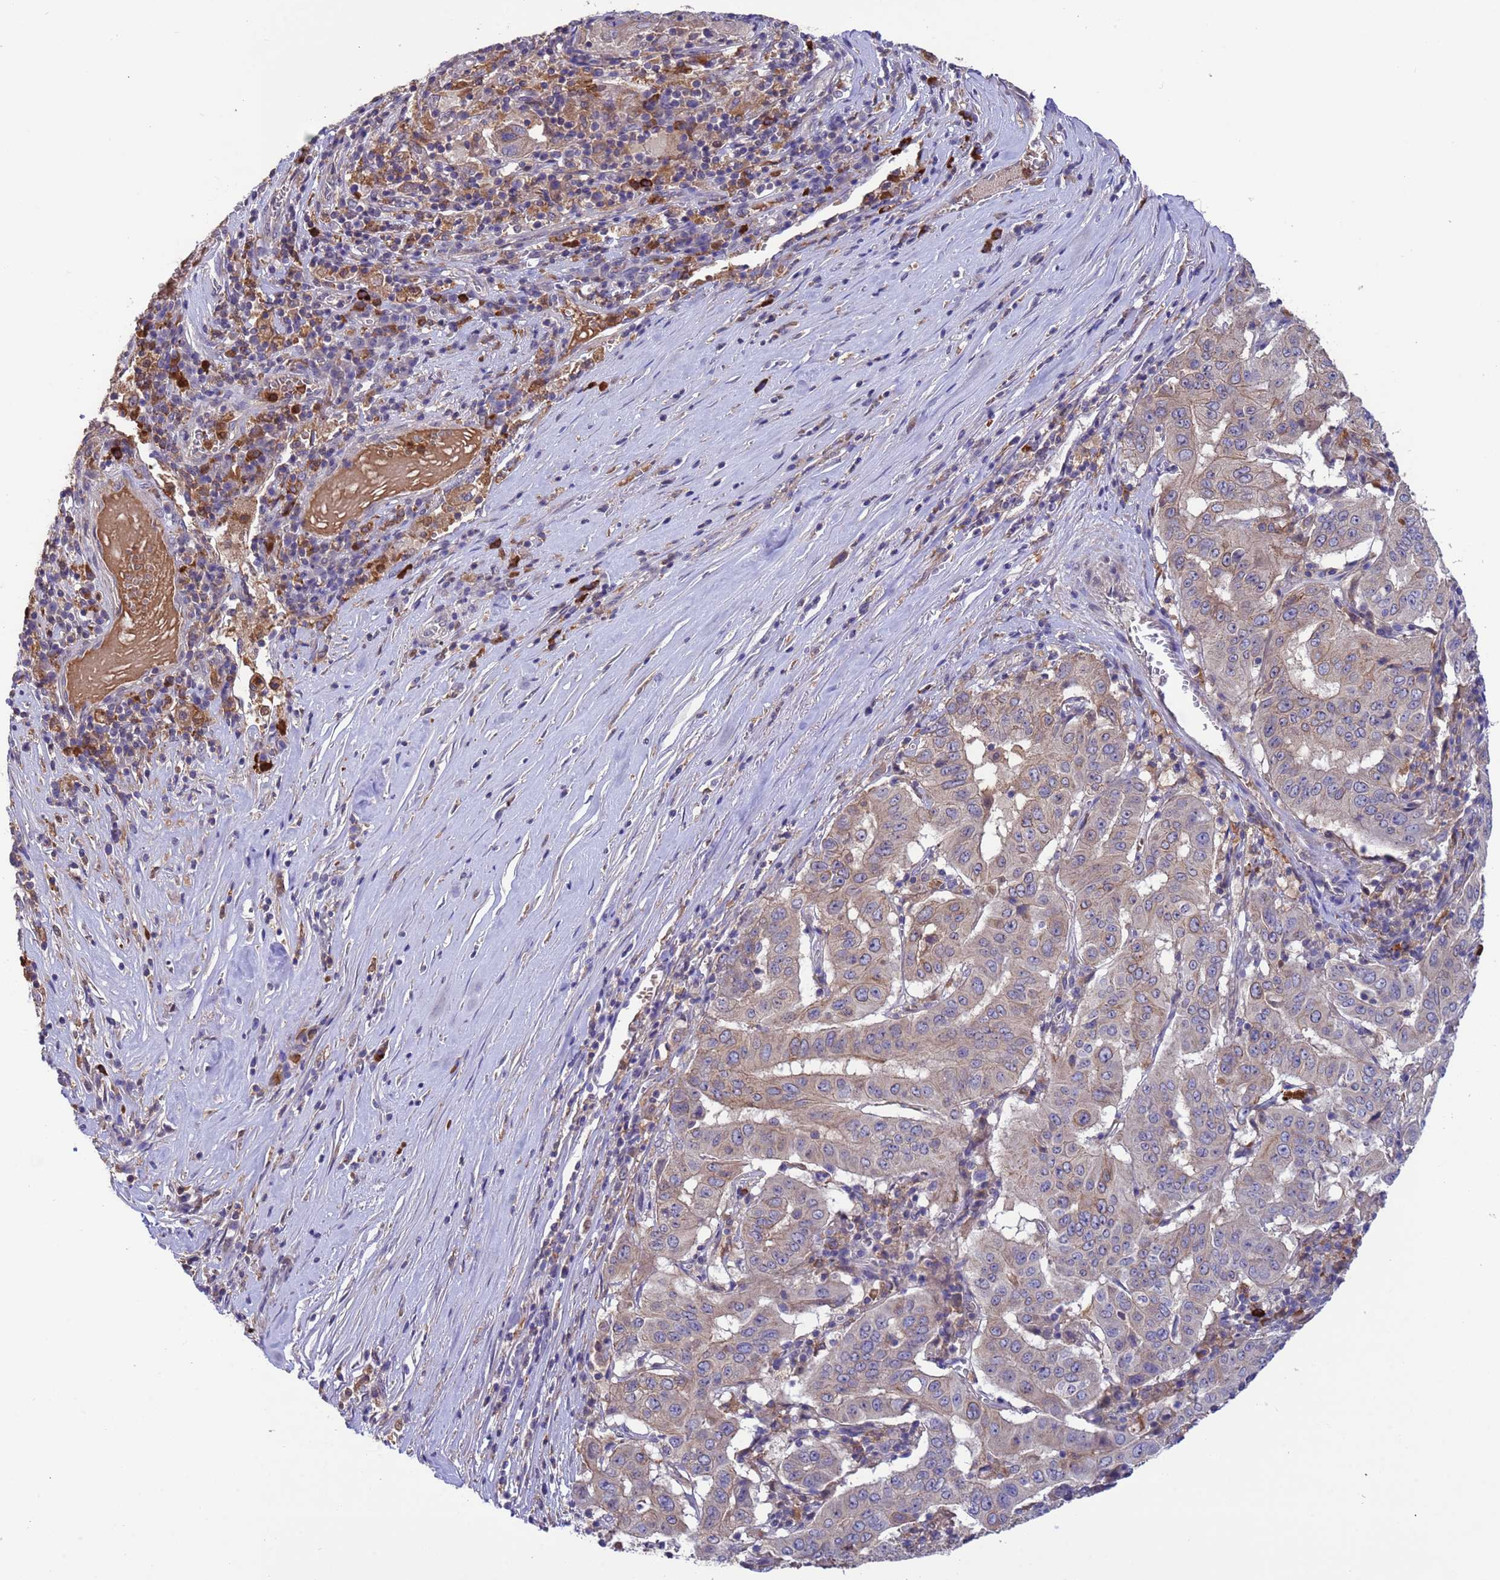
{"staining": {"intensity": "weak", "quantity": "<25%", "location": "cytoplasmic/membranous"}, "tissue": "pancreatic cancer", "cell_type": "Tumor cells", "image_type": "cancer", "snomed": [{"axis": "morphology", "description": "Adenocarcinoma, NOS"}, {"axis": "topography", "description": "Pancreas"}], "caption": "Tumor cells are negative for brown protein staining in pancreatic adenocarcinoma.", "gene": "AMPD3", "patient": {"sex": "male", "age": 63}}